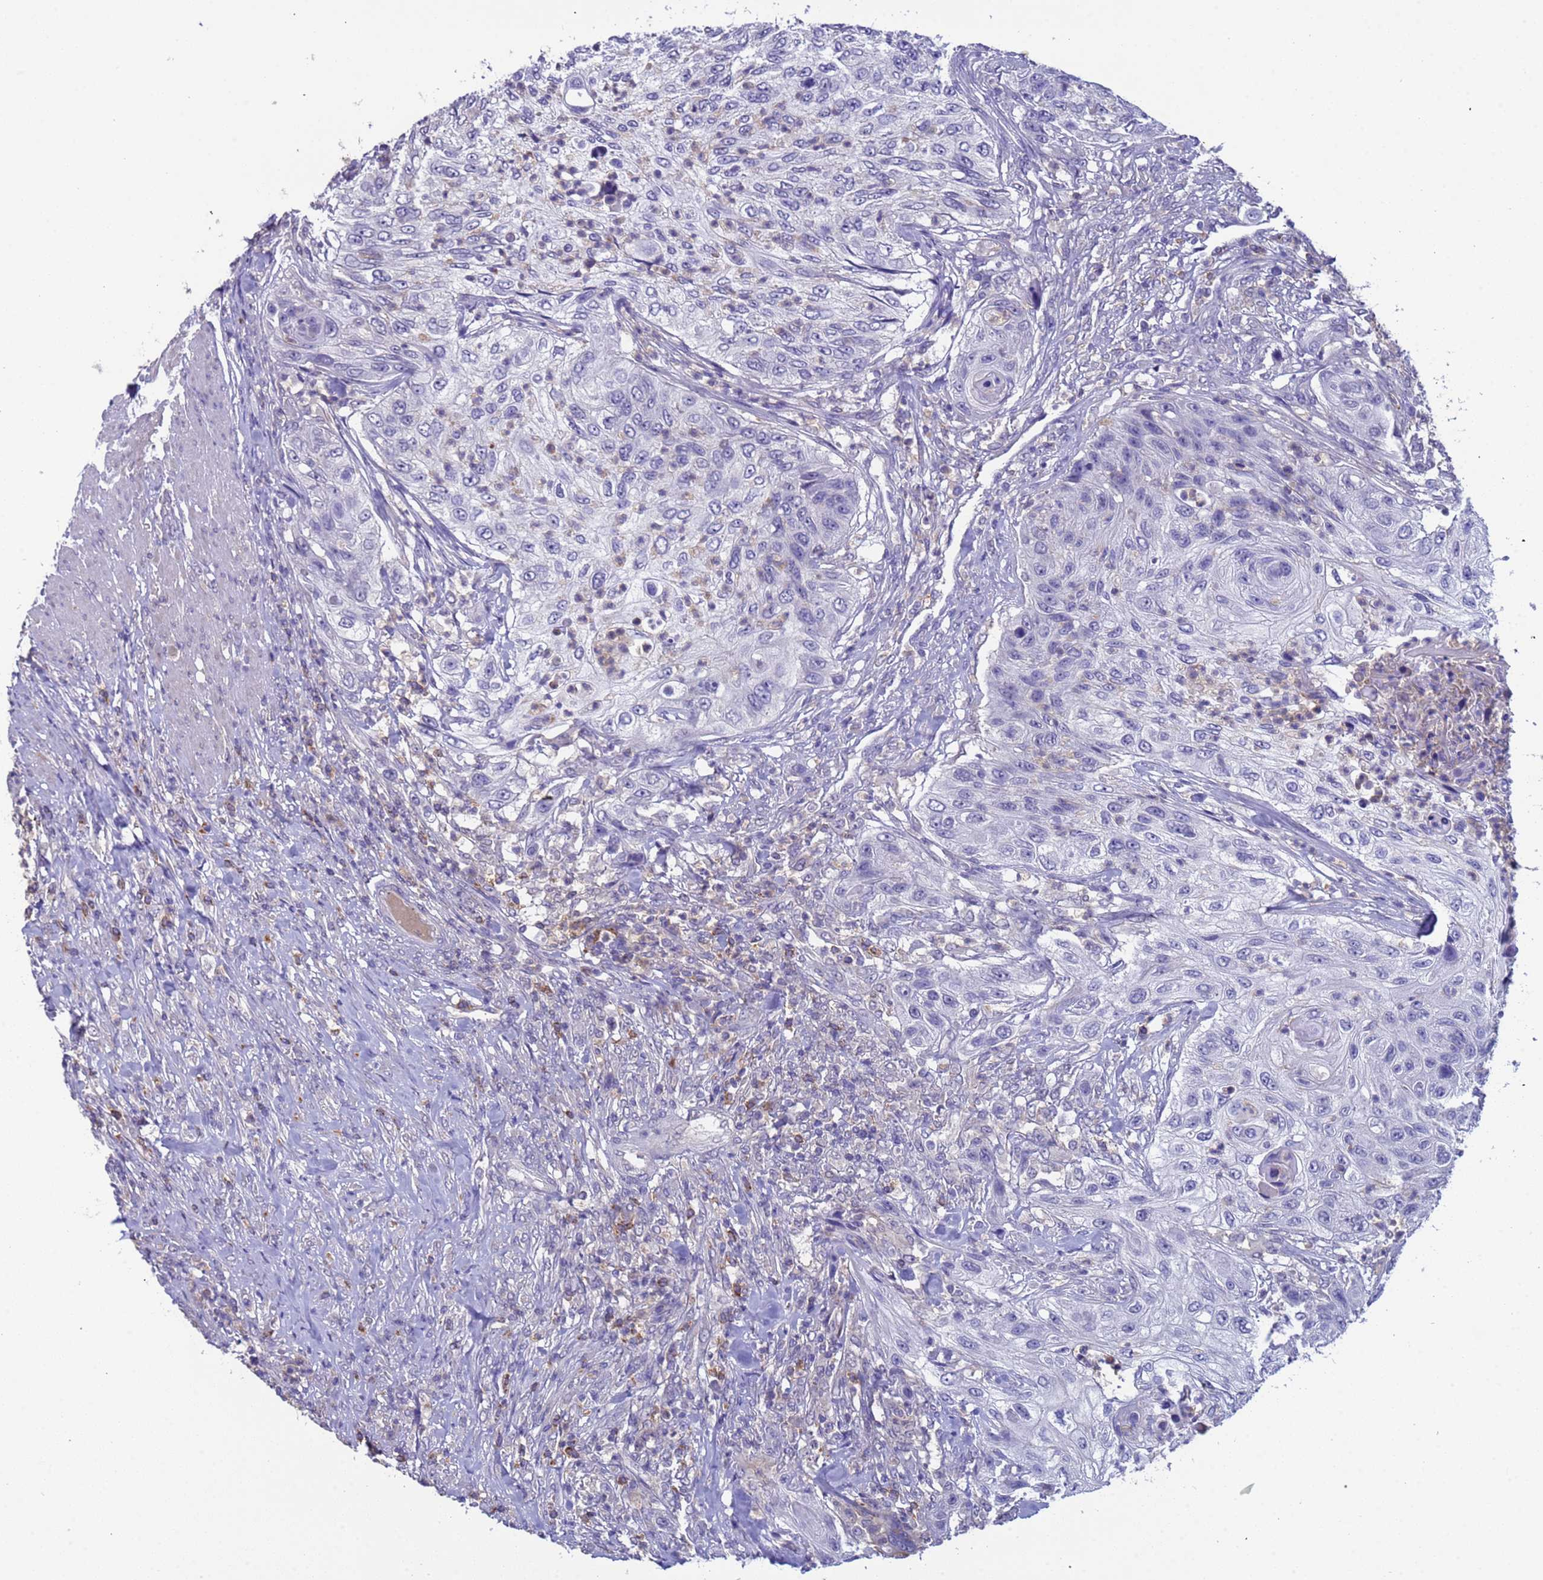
{"staining": {"intensity": "negative", "quantity": "none", "location": "none"}, "tissue": "urothelial cancer", "cell_type": "Tumor cells", "image_type": "cancer", "snomed": [{"axis": "morphology", "description": "Urothelial carcinoma, High grade"}, {"axis": "topography", "description": "Urinary bladder"}], "caption": "Photomicrograph shows no protein expression in tumor cells of urothelial cancer tissue.", "gene": "ZNF248", "patient": {"sex": "female", "age": 60}}